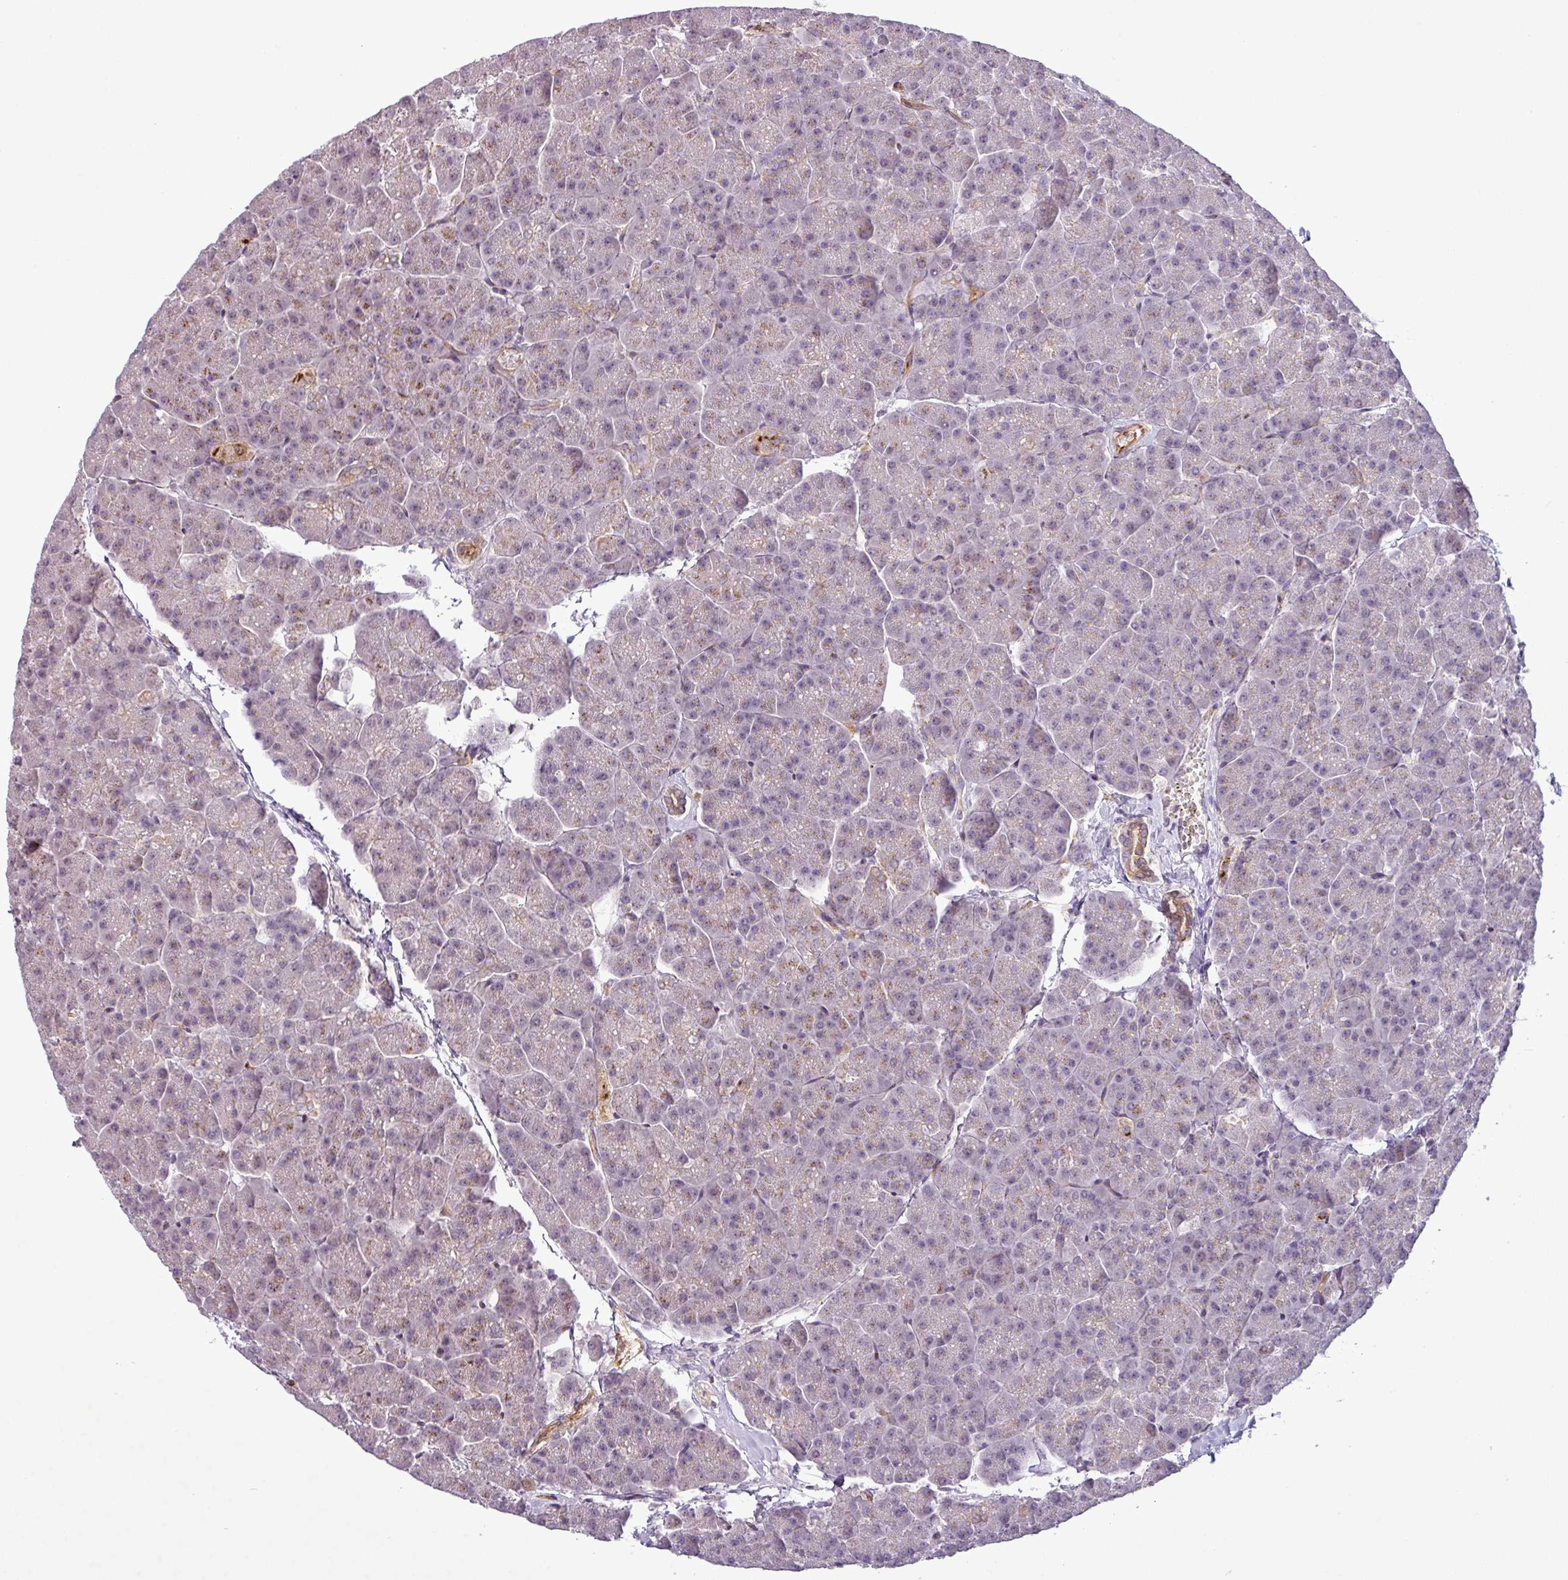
{"staining": {"intensity": "moderate", "quantity": "<25%", "location": "cytoplasmic/membranous"}, "tissue": "pancreas", "cell_type": "Exocrine glandular cells", "image_type": "normal", "snomed": [{"axis": "morphology", "description": "Normal tissue, NOS"}, {"axis": "topography", "description": "Pancreas"}, {"axis": "topography", "description": "Peripheral nerve tissue"}], "caption": "High-power microscopy captured an IHC image of unremarkable pancreas, revealing moderate cytoplasmic/membranous expression in about <25% of exocrine glandular cells.", "gene": "PCDH1", "patient": {"sex": "male", "age": 54}}